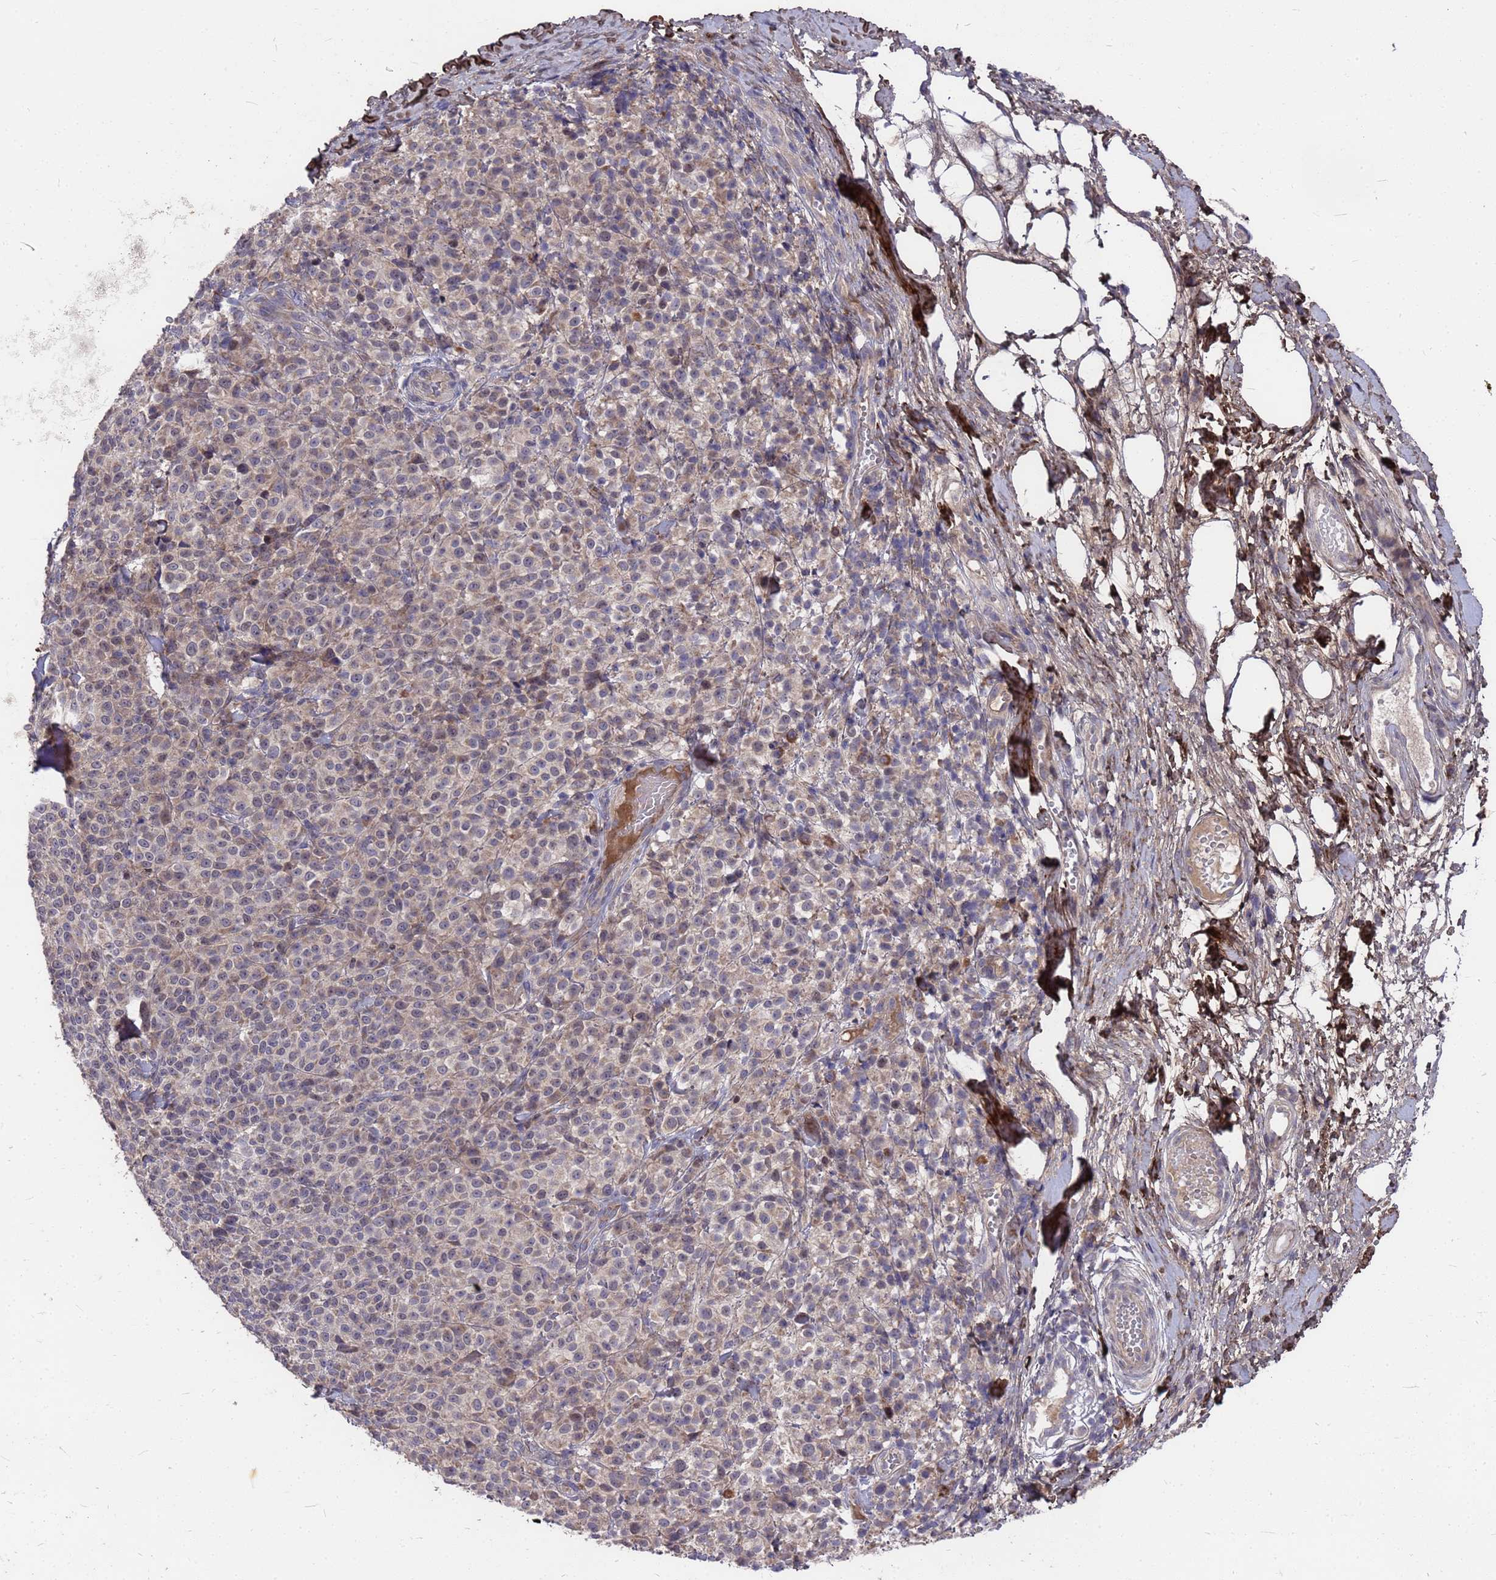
{"staining": {"intensity": "negative", "quantity": "none", "location": "none"}, "tissue": "melanoma", "cell_type": "Tumor cells", "image_type": "cancer", "snomed": [{"axis": "morphology", "description": "Normal tissue, NOS"}, {"axis": "morphology", "description": "Malignant melanoma, NOS"}, {"axis": "topography", "description": "Skin"}], "caption": "Protein analysis of melanoma demonstrates no significant expression in tumor cells. The staining was performed using DAB to visualize the protein expression in brown, while the nuclei were stained in blue with hematoxylin (Magnification: 20x).", "gene": "ZNF717", "patient": {"sex": "female", "age": 34}}